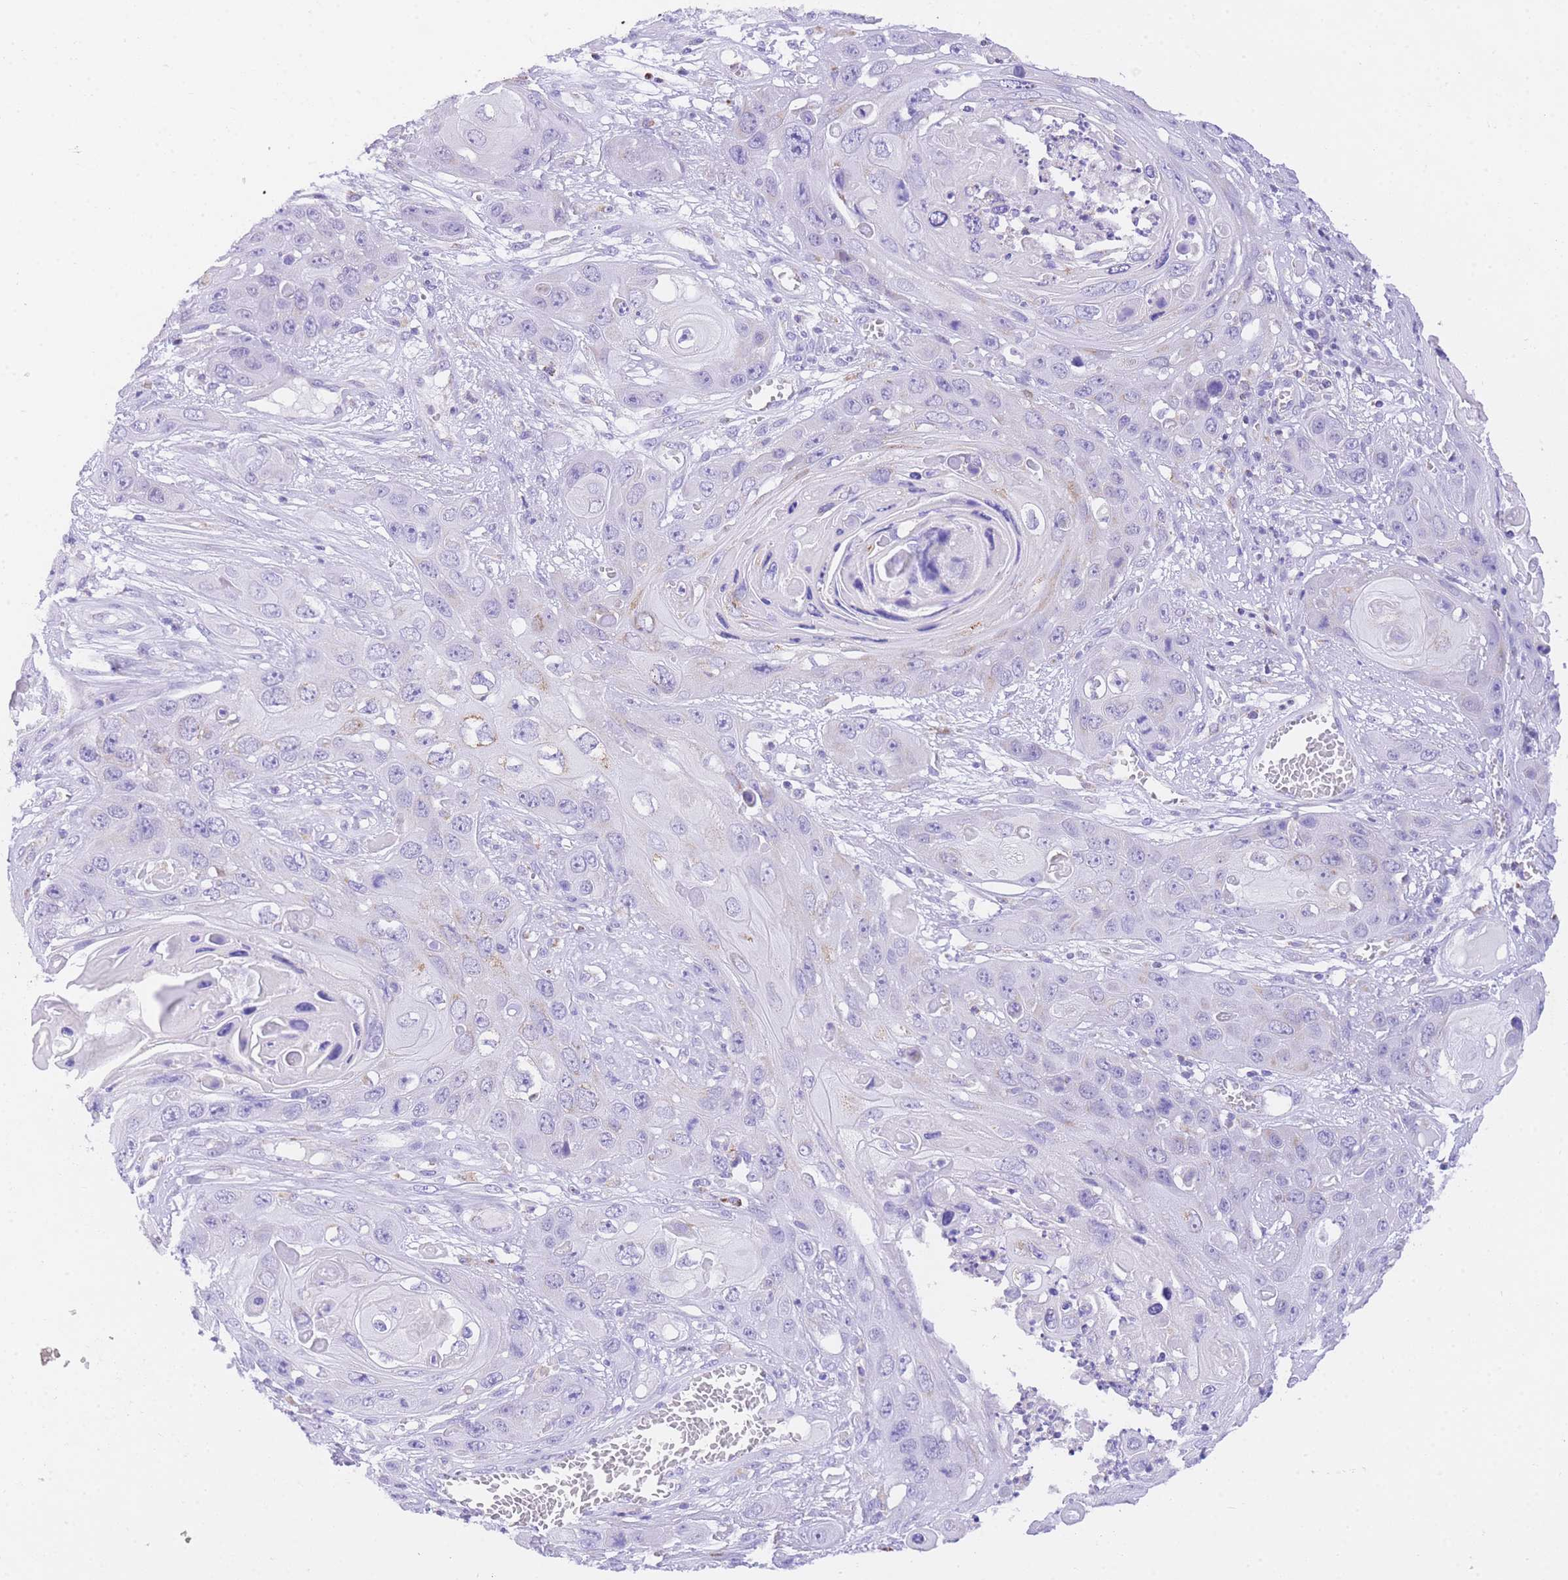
{"staining": {"intensity": "negative", "quantity": "none", "location": "none"}, "tissue": "skin cancer", "cell_type": "Tumor cells", "image_type": "cancer", "snomed": [{"axis": "morphology", "description": "Squamous cell carcinoma, NOS"}, {"axis": "topography", "description": "Skin"}], "caption": "Human squamous cell carcinoma (skin) stained for a protein using immunohistochemistry shows no expression in tumor cells.", "gene": "NKD2", "patient": {"sex": "male", "age": 55}}